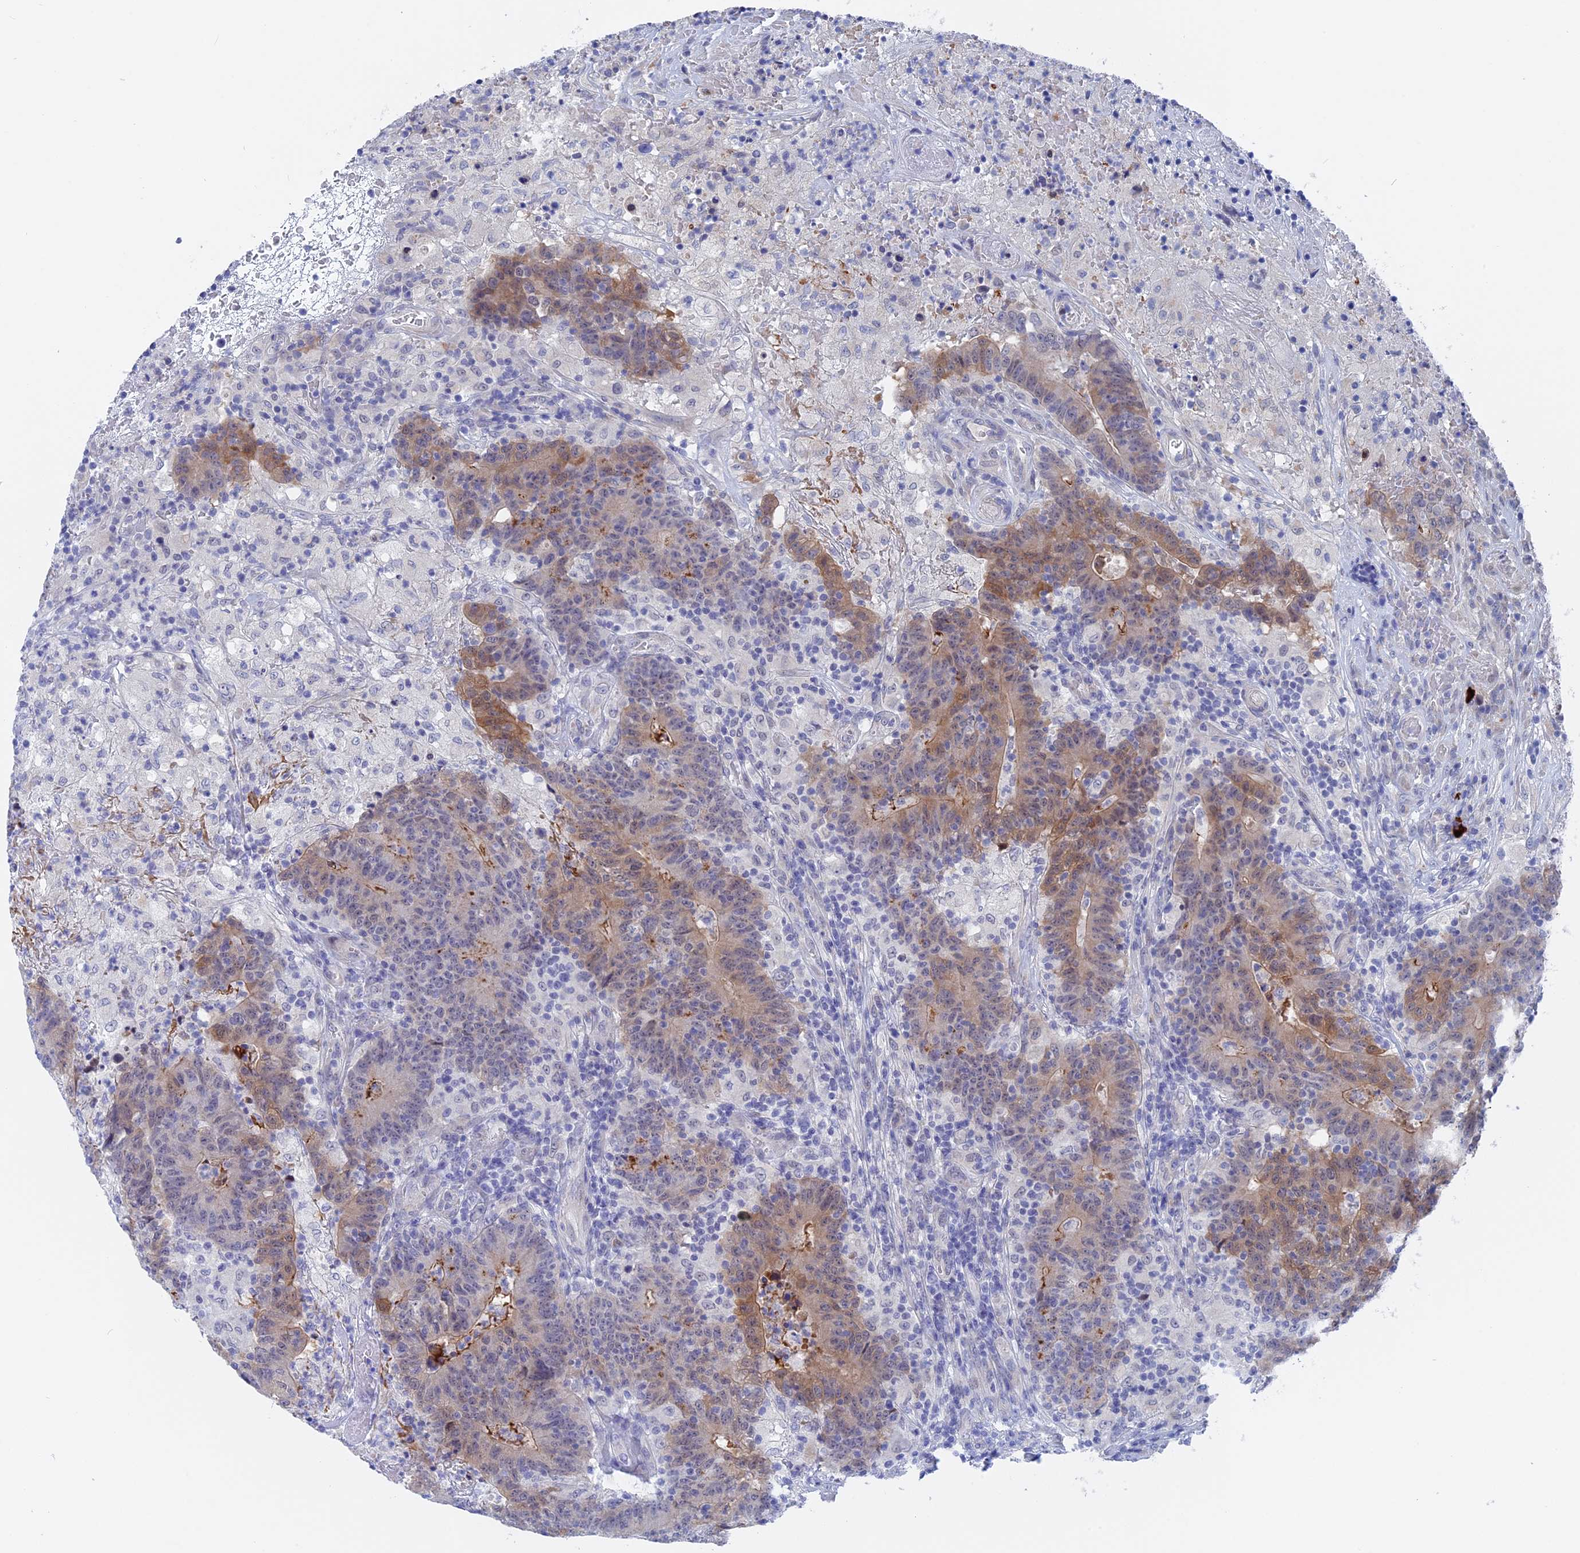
{"staining": {"intensity": "moderate", "quantity": "<25%", "location": "cytoplasmic/membranous"}, "tissue": "colorectal cancer", "cell_type": "Tumor cells", "image_type": "cancer", "snomed": [{"axis": "morphology", "description": "Adenocarcinoma, NOS"}, {"axis": "topography", "description": "Colon"}], "caption": "Brown immunohistochemical staining in human colorectal cancer (adenocarcinoma) displays moderate cytoplasmic/membranous staining in about <25% of tumor cells. (Stains: DAB in brown, nuclei in blue, Microscopy: brightfield microscopy at high magnification).", "gene": "DACT3", "patient": {"sex": "female", "age": 75}}